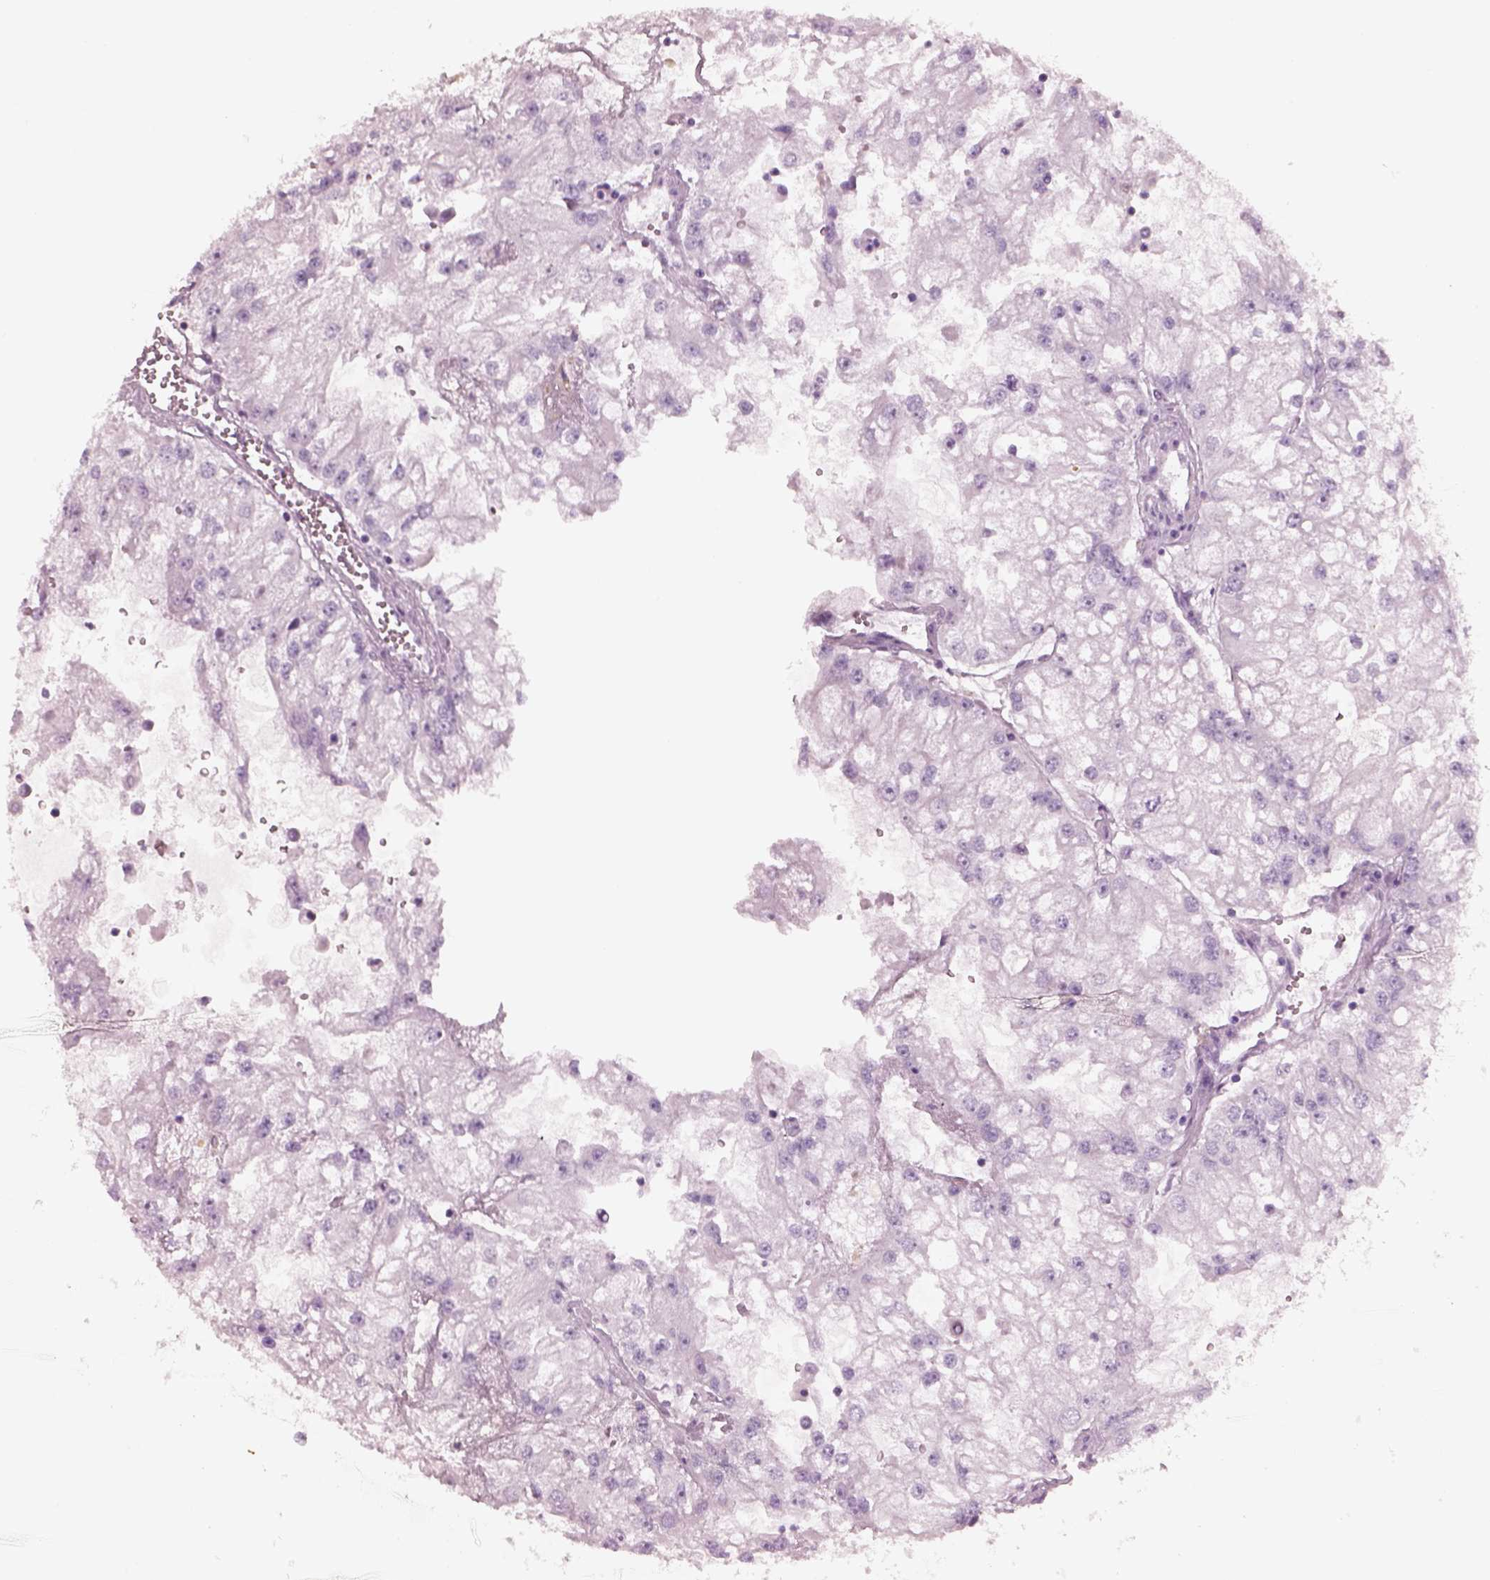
{"staining": {"intensity": "negative", "quantity": "none", "location": "none"}, "tissue": "renal cancer", "cell_type": "Tumor cells", "image_type": "cancer", "snomed": [{"axis": "morphology", "description": "Adenocarcinoma, NOS"}, {"axis": "topography", "description": "Kidney"}], "caption": "This is an immunohistochemistry histopathology image of human renal cancer (adenocarcinoma). There is no positivity in tumor cells.", "gene": "PNOC", "patient": {"sex": "male", "age": 59}}